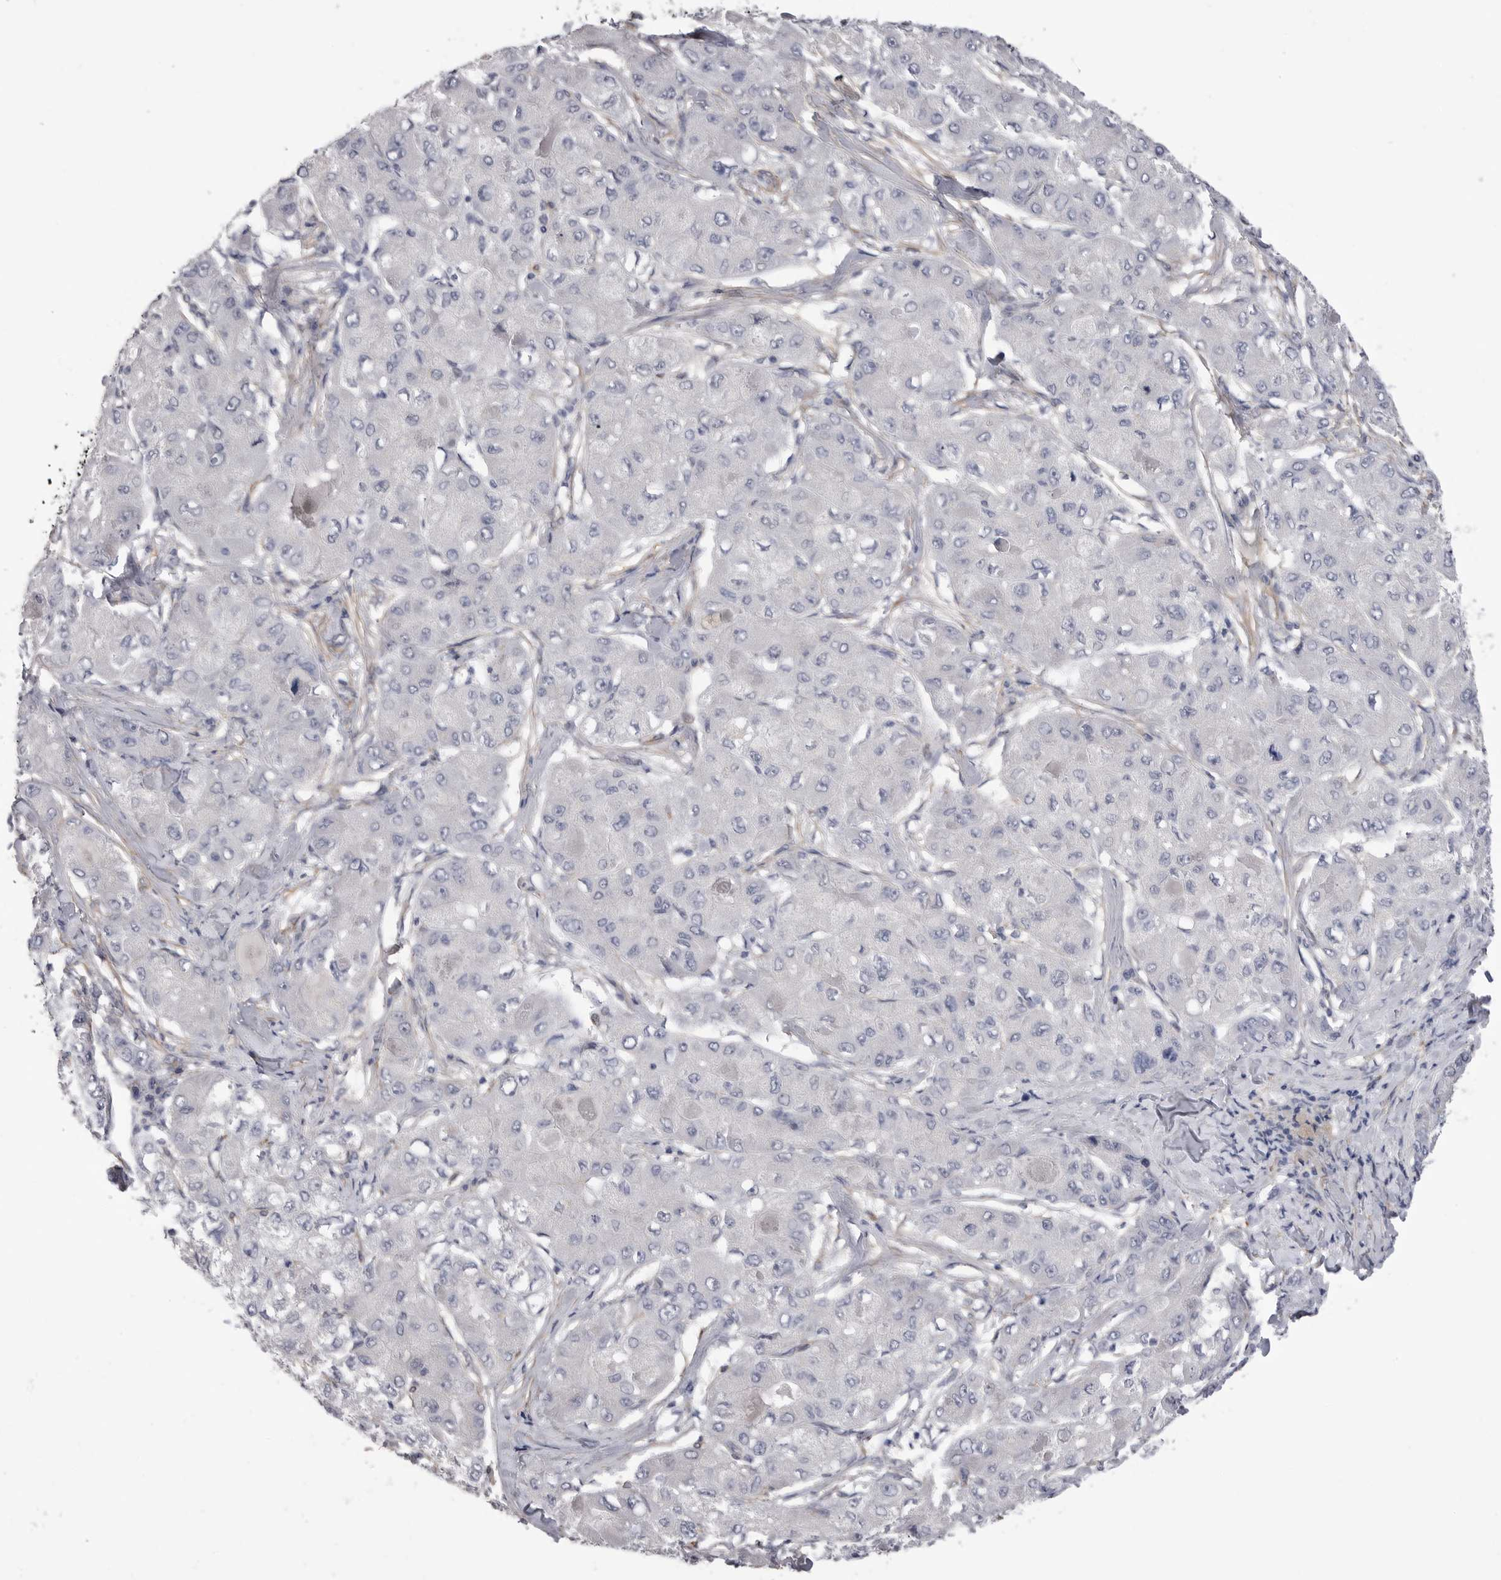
{"staining": {"intensity": "negative", "quantity": "none", "location": "none"}, "tissue": "liver cancer", "cell_type": "Tumor cells", "image_type": "cancer", "snomed": [{"axis": "morphology", "description": "Carcinoma, Hepatocellular, NOS"}, {"axis": "topography", "description": "Liver"}], "caption": "A photomicrograph of liver cancer stained for a protein exhibits no brown staining in tumor cells.", "gene": "AKAP12", "patient": {"sex": "male", "age": 80}}